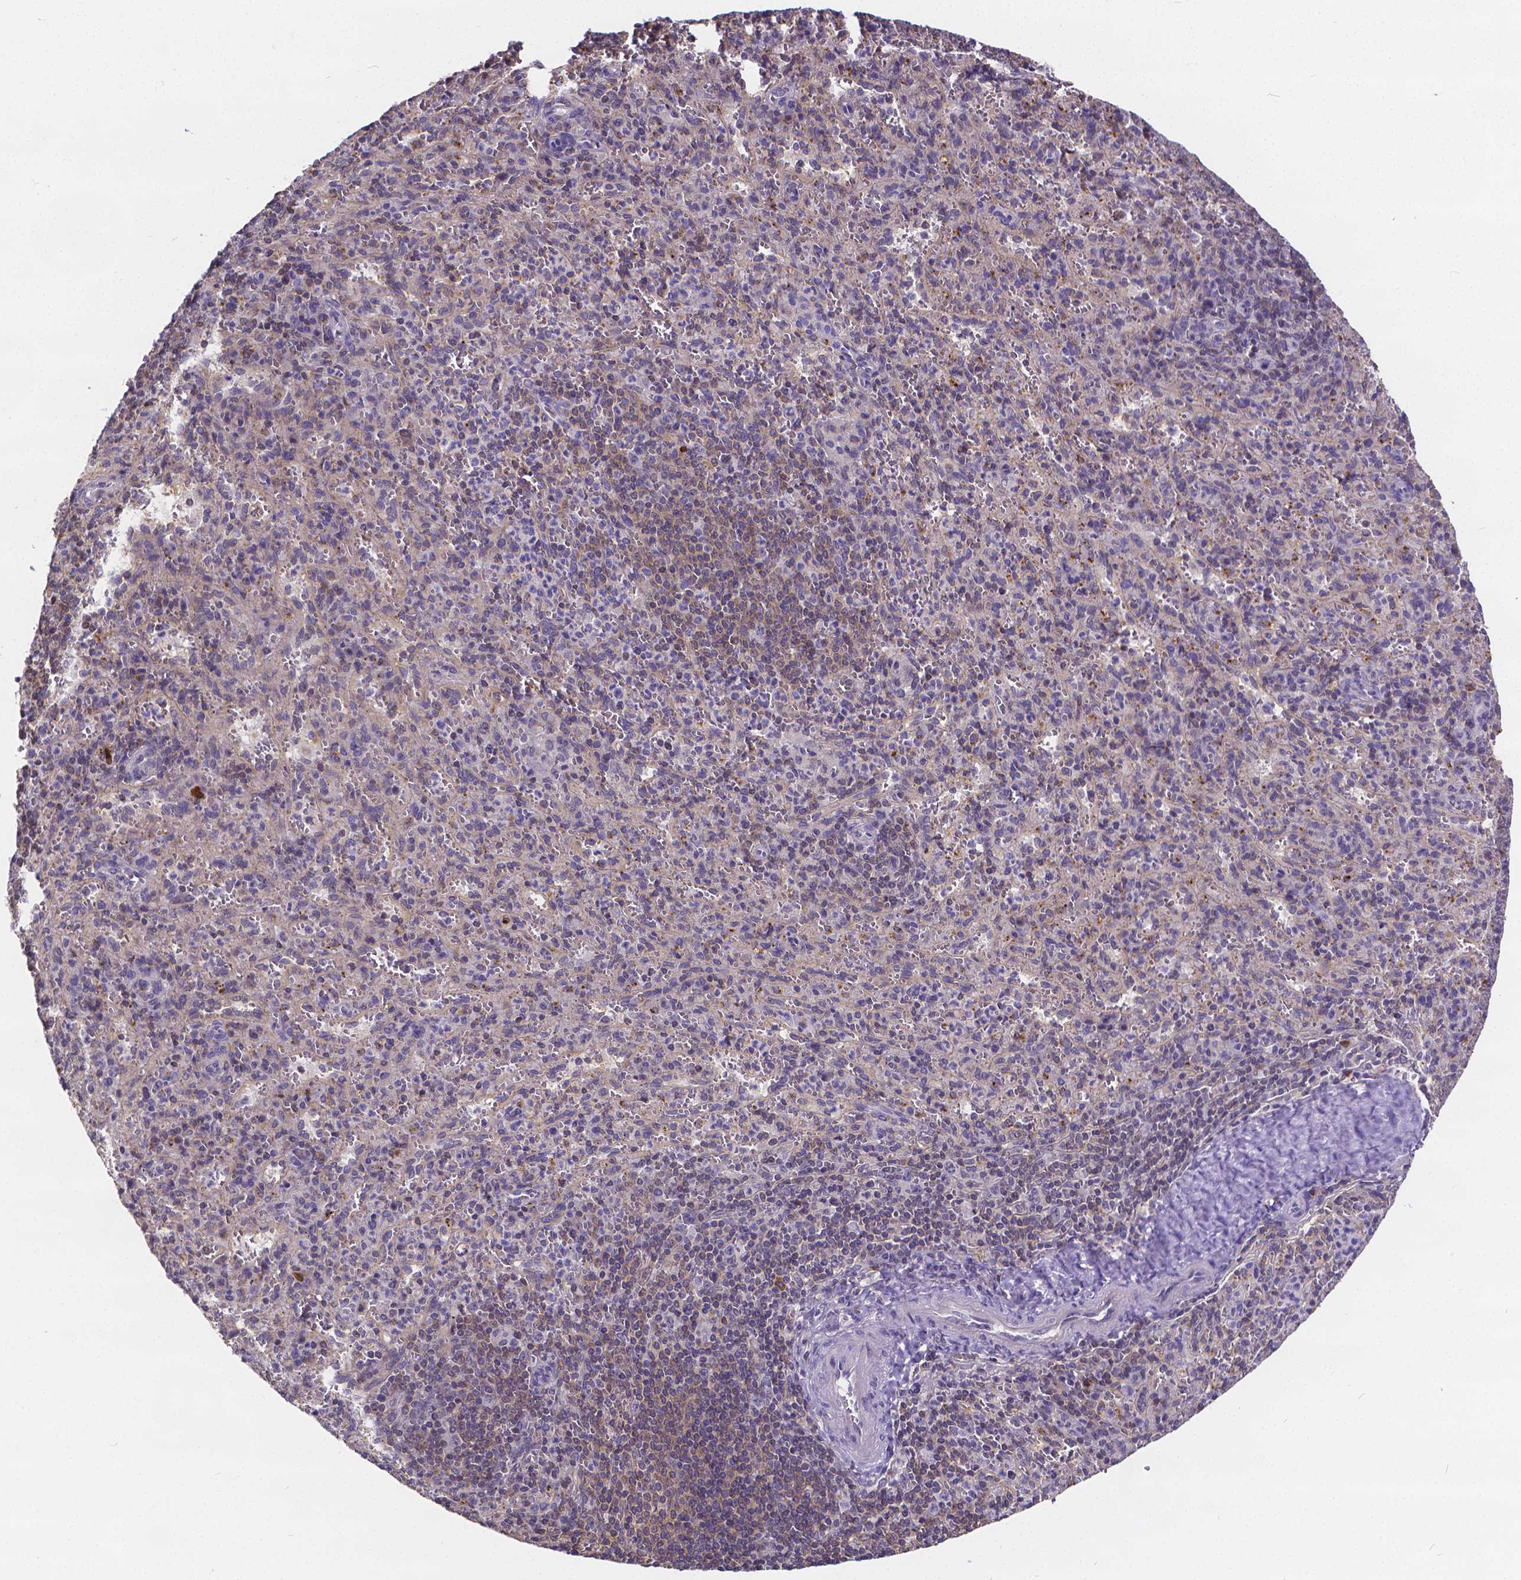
{"staining": {"intensity": "negative", "quantity": "none", "location": "none"}, "tissue": "spleen", "cell_type": "Cells in red pulp", "image_type": "normal", "snomed": [{"axis": "morphology", "description": "Normal tissue, NOS"}, {"axis": "topography", "description": "Spleen"}], "caption": "An IHC histopathology image of unremarkable spleen is shown. There is no staining in cells in red pulp of spleen.", "gene": "GLRB", "patient": {"sex": "male", "age": 57}}